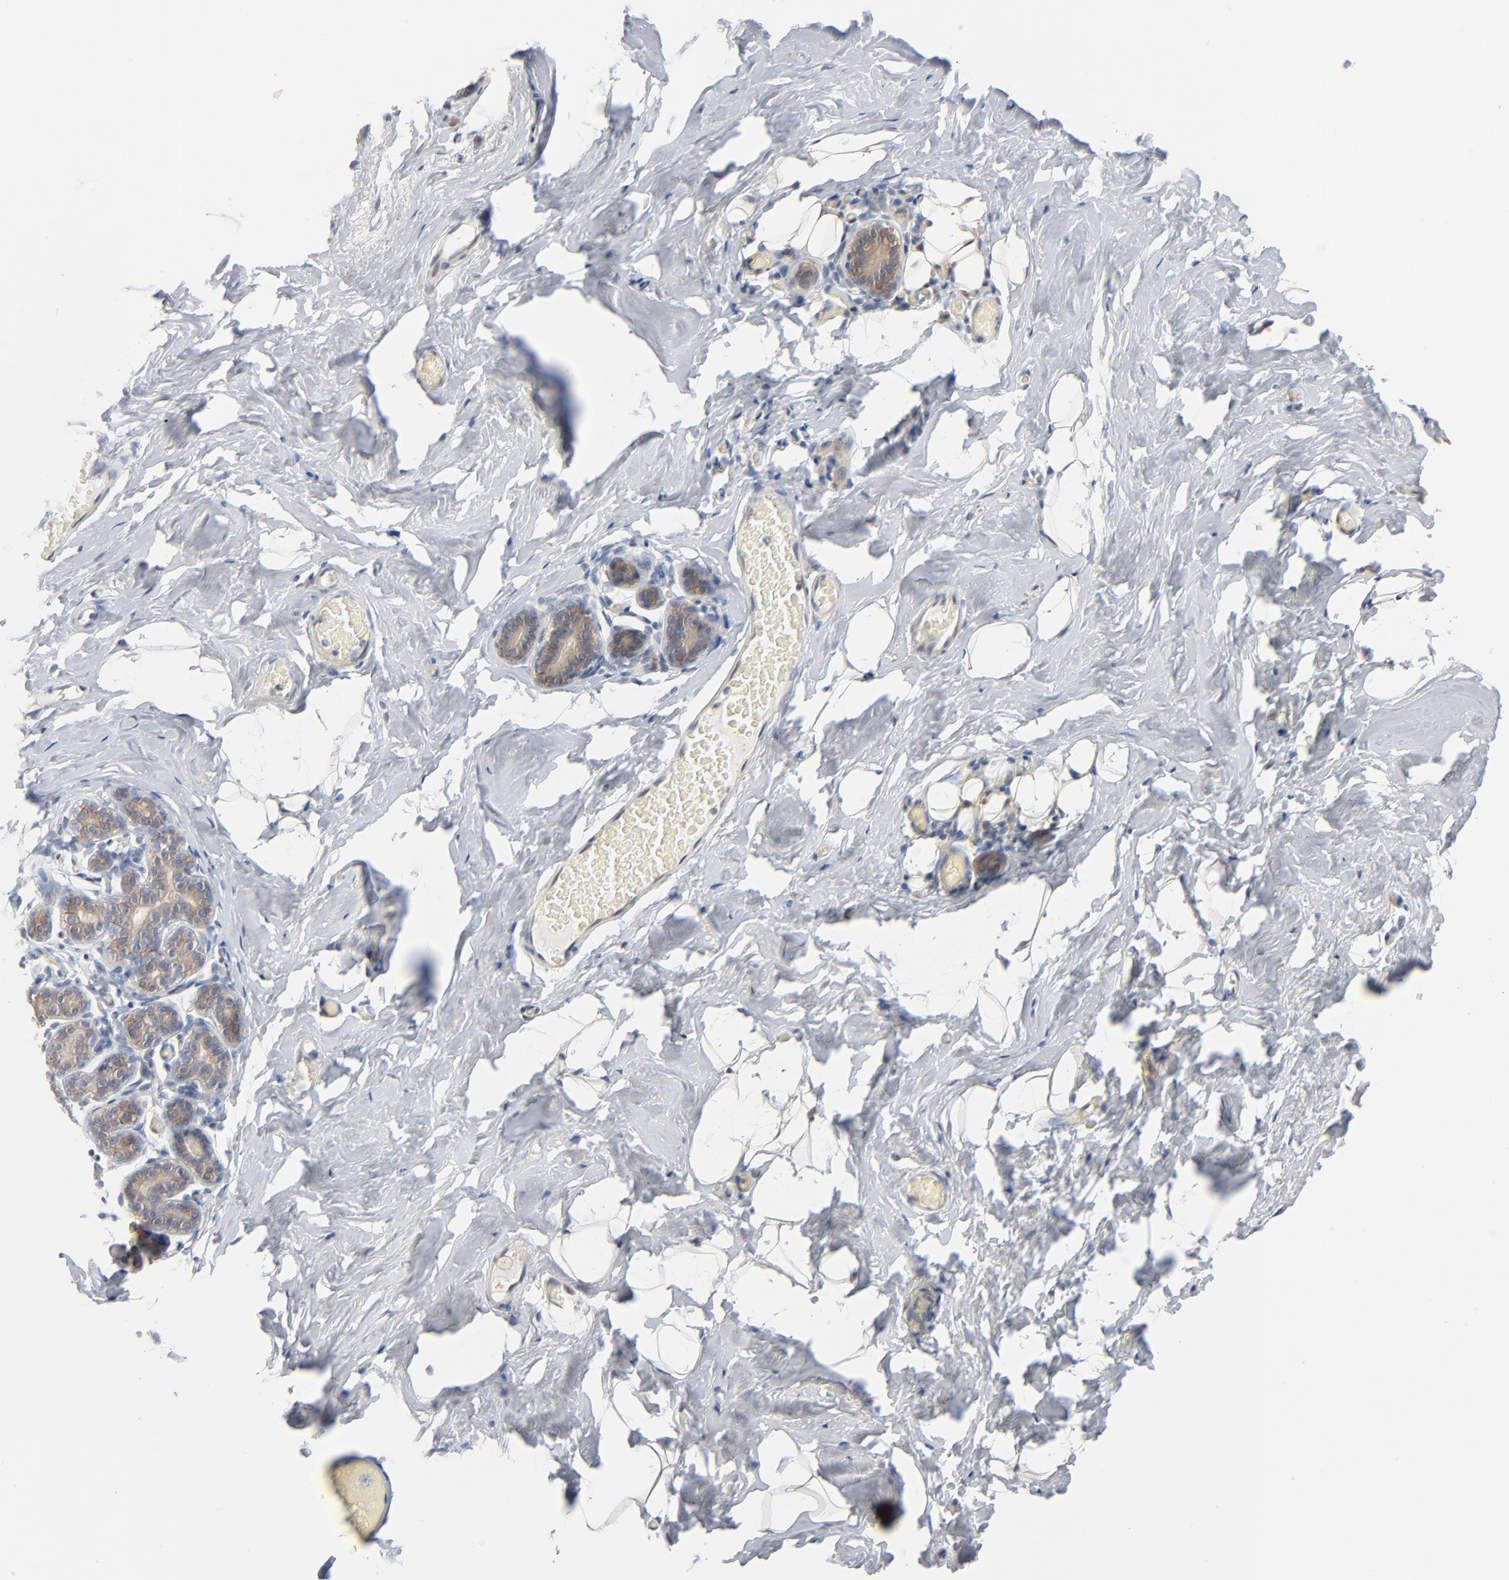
{"staining": {"intensity": "negative", "quantity": "none", "location": "none"}, "tissue": "breast", "cell_type": "Adipocytes", "image_type": "normal", "snomed": [{"axis": "morphology", "description": "Normal tissue, NOS"}, {"axis": "topography", "description": "Breast"}, {"axis": "topography", "description": "Soft tissue"}], "caption": "Micrograph shows no significant protein positivity in adipocytes of benign breast.", "gene": "EPCAM", "patient": {"sex": "female", "age": 75}}